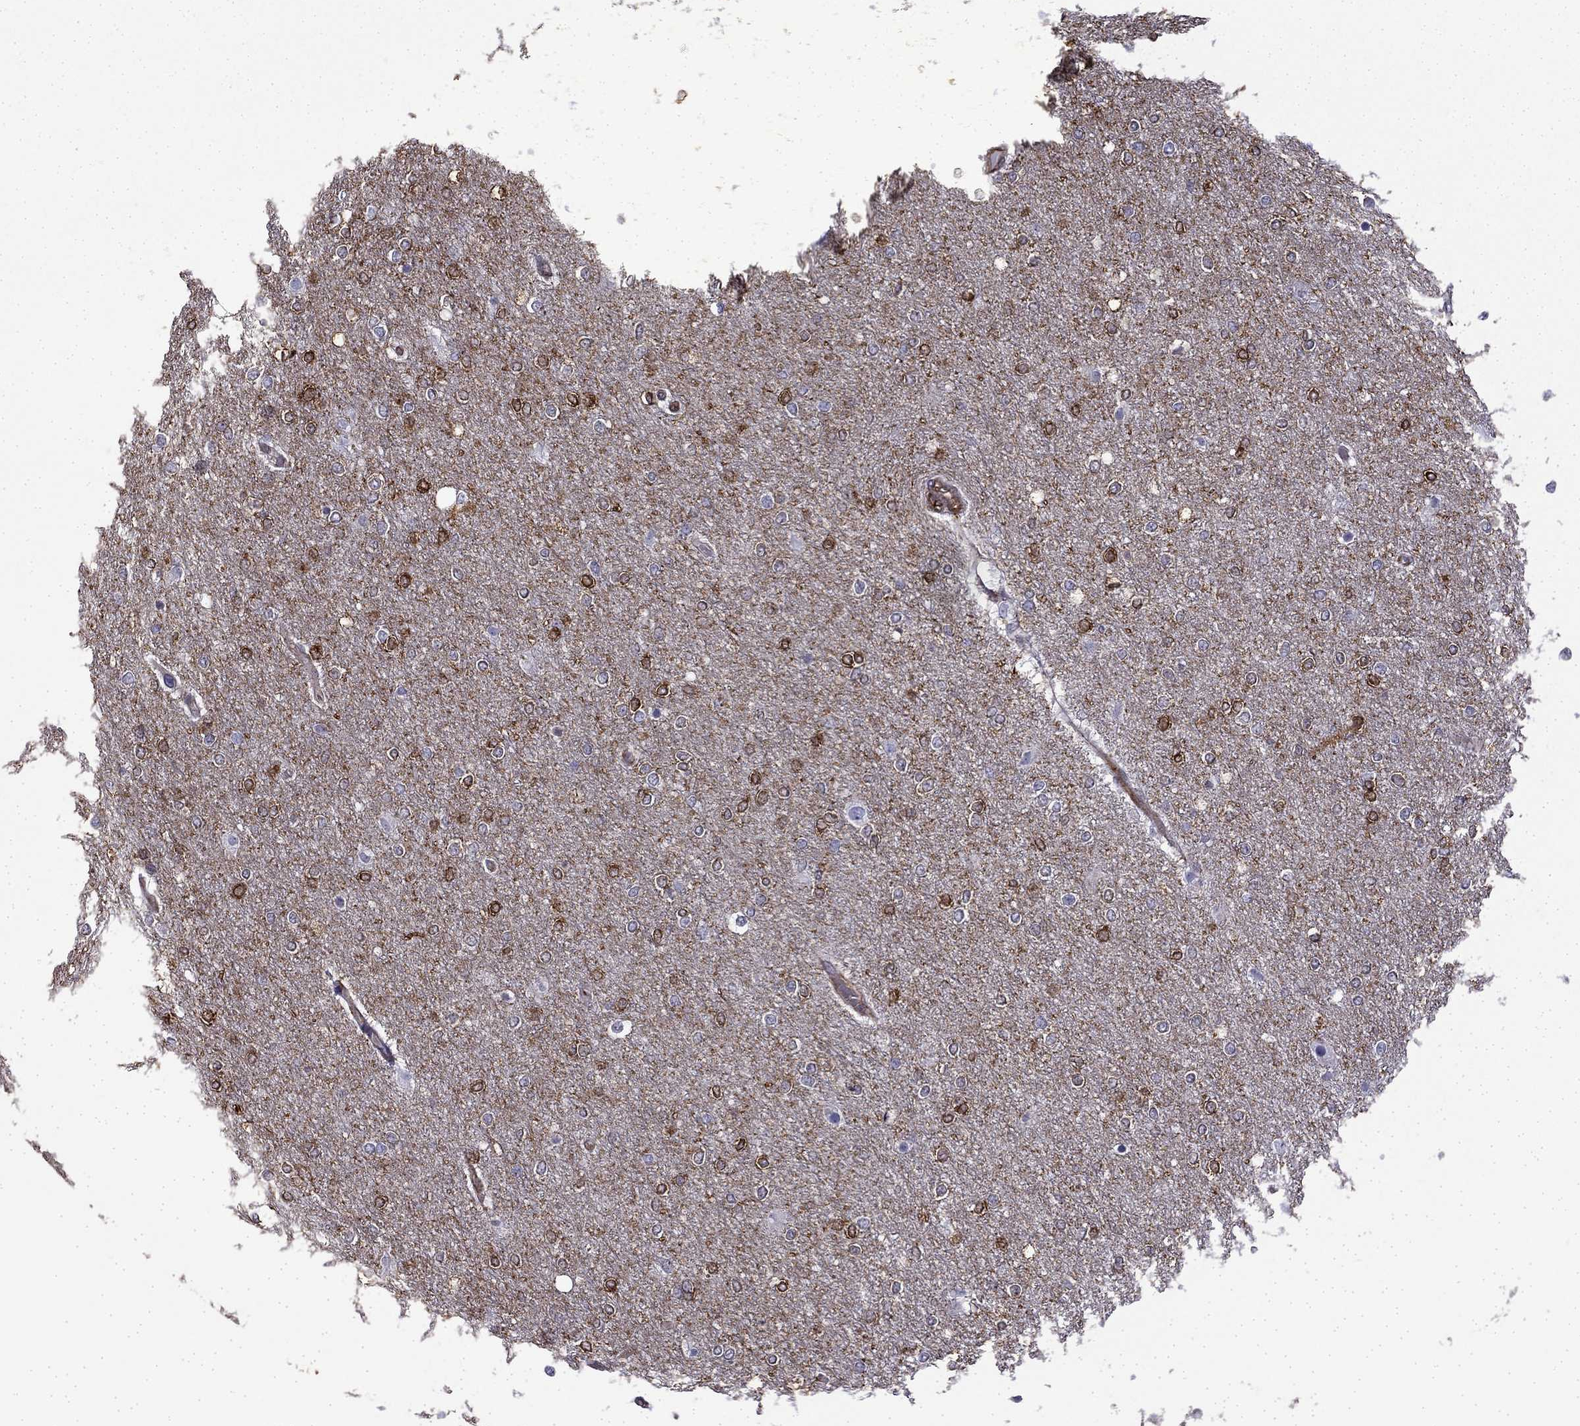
{"staining": {"intensity": "strong", "quantity": "25%-75%", "location": "cytoplasmic/membranous"}, "tissue": "glioma", "cell_type": "Tumor cells", "image_type": "cancer", "snomed": [{"axis": "morphology", "description": "Glioma, malignant, High grade"}, {"axis": "topography", "description": "Brain"}], "caption": "Brown immunohistochemical staining in human malignant glioma (high-grade) demonstrates strong cytoplasmic/membranous expression in approximately 25%-75% of tumor cells.", "gene": "MAP4", "patient": {"sex": "female", "age": 61}}